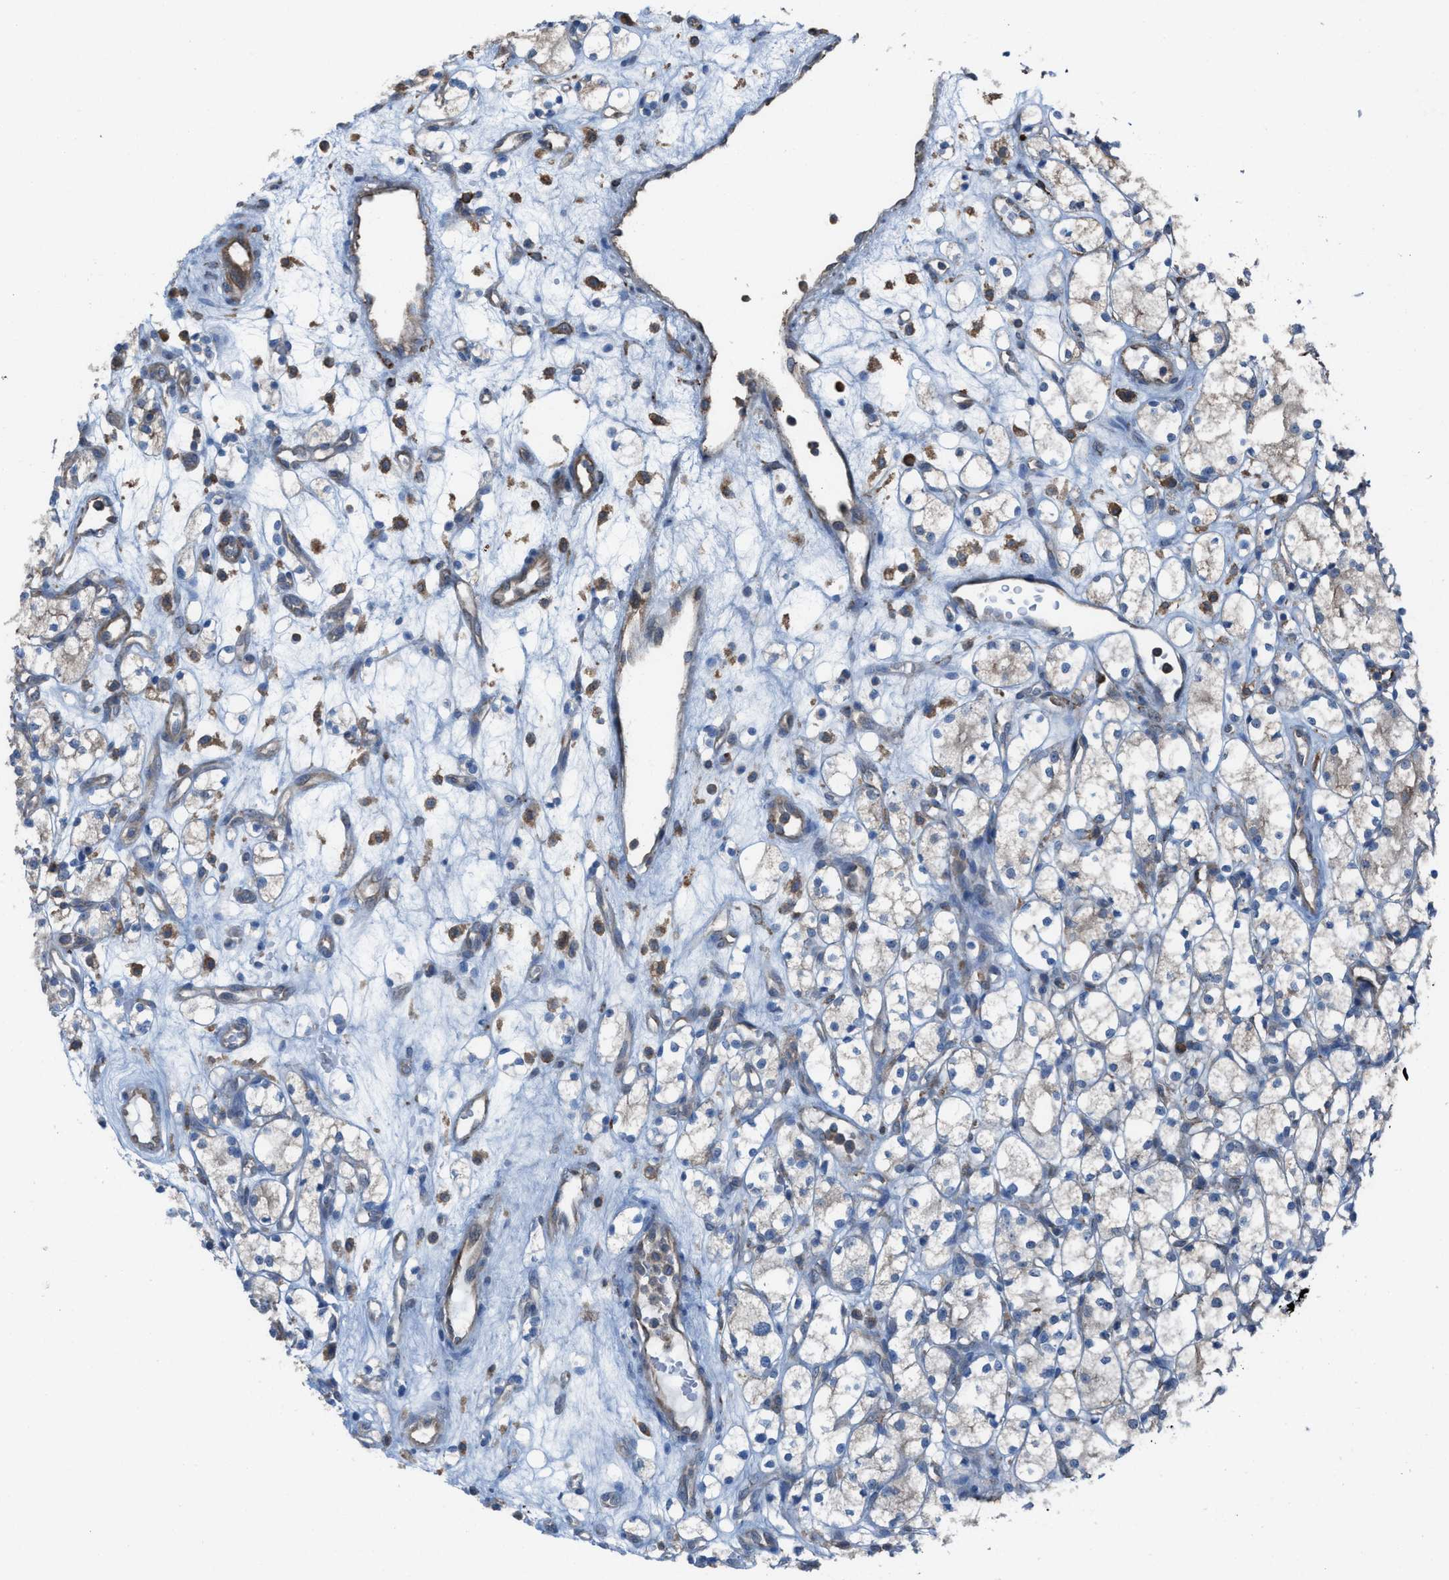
{"staining": {"intensity": "weak", "quantity": "<25%", "location": "cytoplasmic/membranous"}, "tissue": "renal cancer", "cell_type": "Tumor cells", "image_type": "cancer", "snomed": [{"axis": "morphology", "description": "Adenocarcinoma, NOS"}, {"axis": "topography", "description": "Kidney"}], "caption": "The histopathology image exhibits no staining of tumor cells in renal cancer.", "gene": "PLAA", "patient": {"sex": "male", "age": 77}}